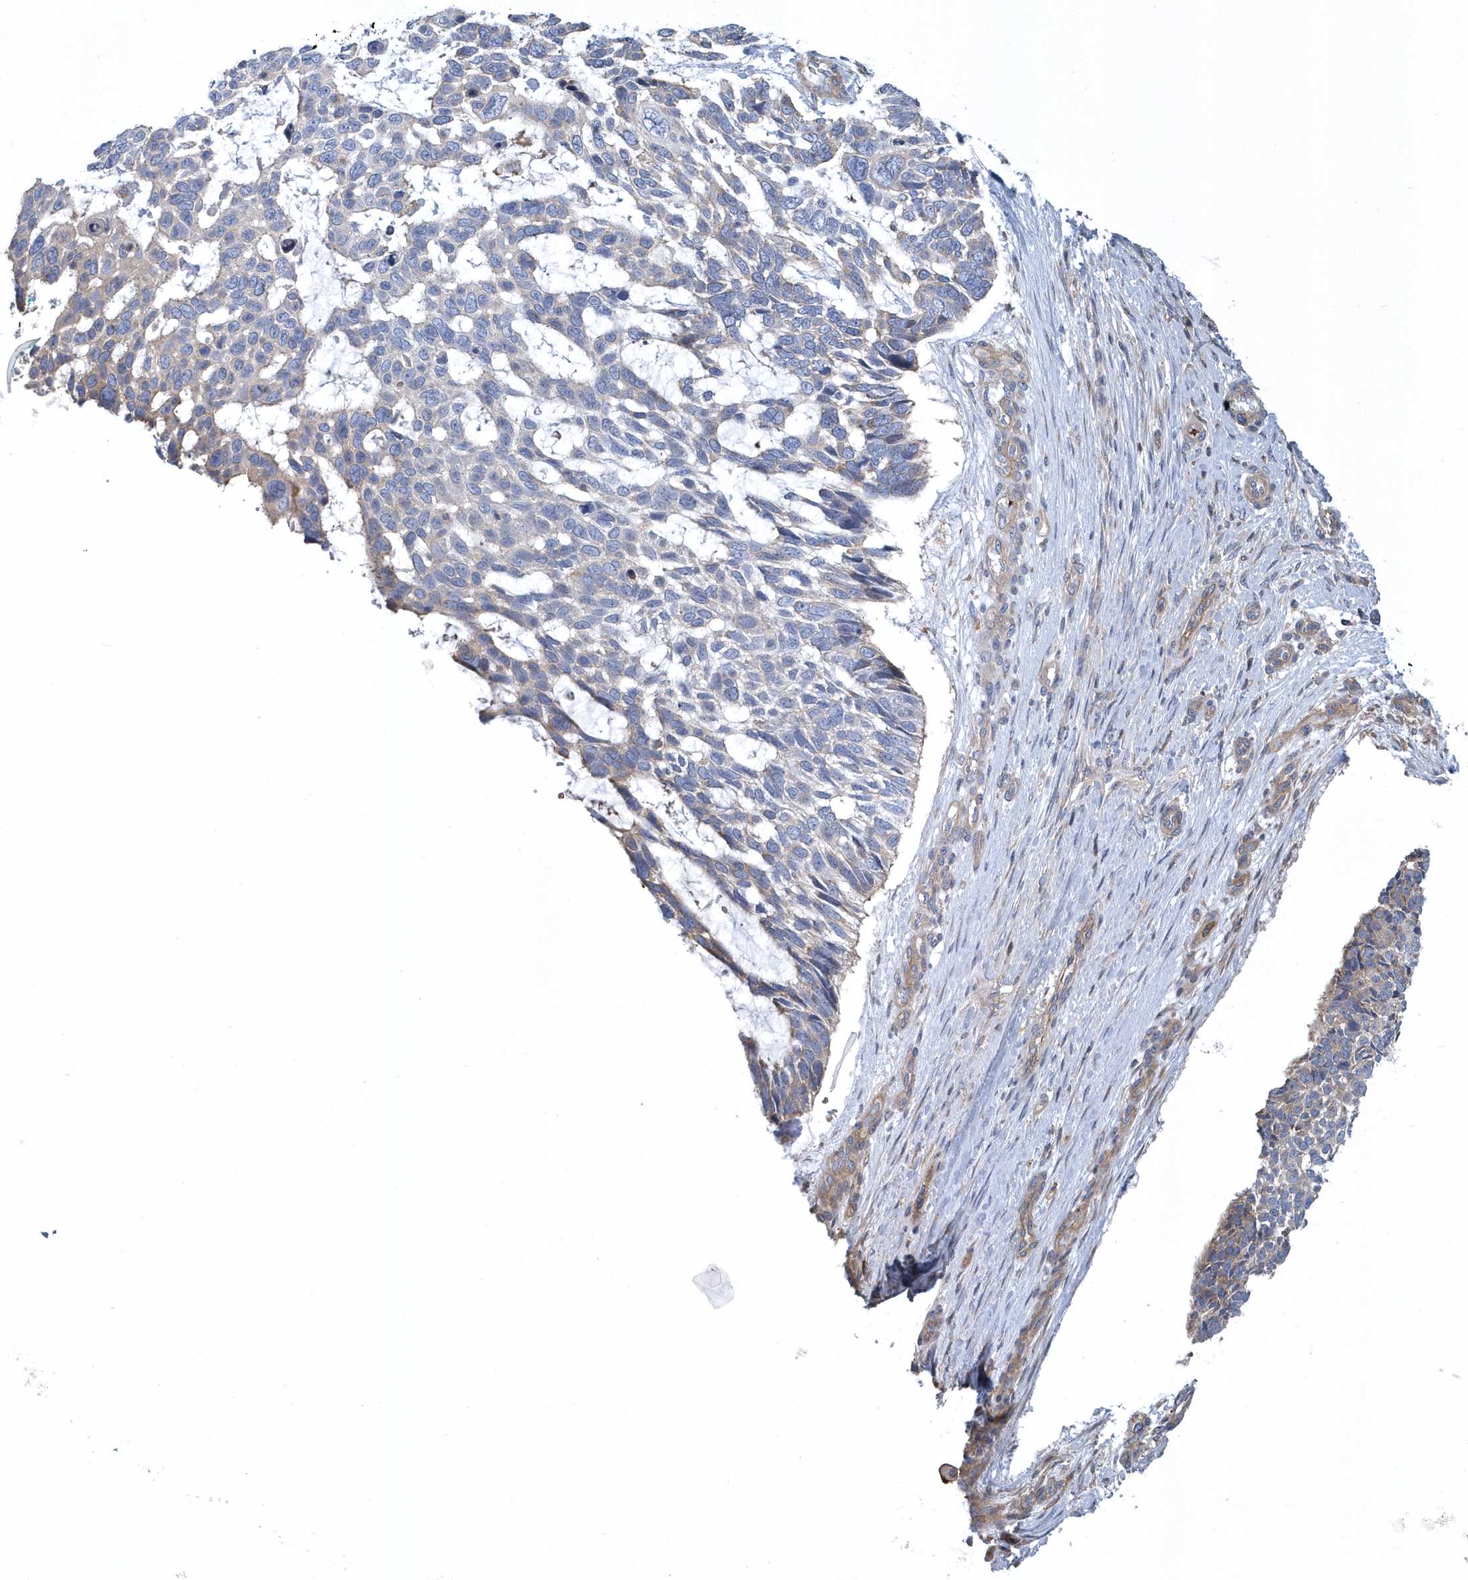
{"staining": {"intensity": "weak", "quantity": "<25%", "location": "cytoplasmic/membranous"}, "tissue": "skin cancer", "cell_type": "Tumor cells", "image_type": "cancer", "snomed": [{"axis": "morphology", "description": "Basal cell carcinoma"}, {"axis": "topography", "description": "Skin"}], "caption": "The image reveals no staining of tumor cells in skin cancer.", "gene": "ARAP2", "patient": {"sex": "male", "age": 88}}